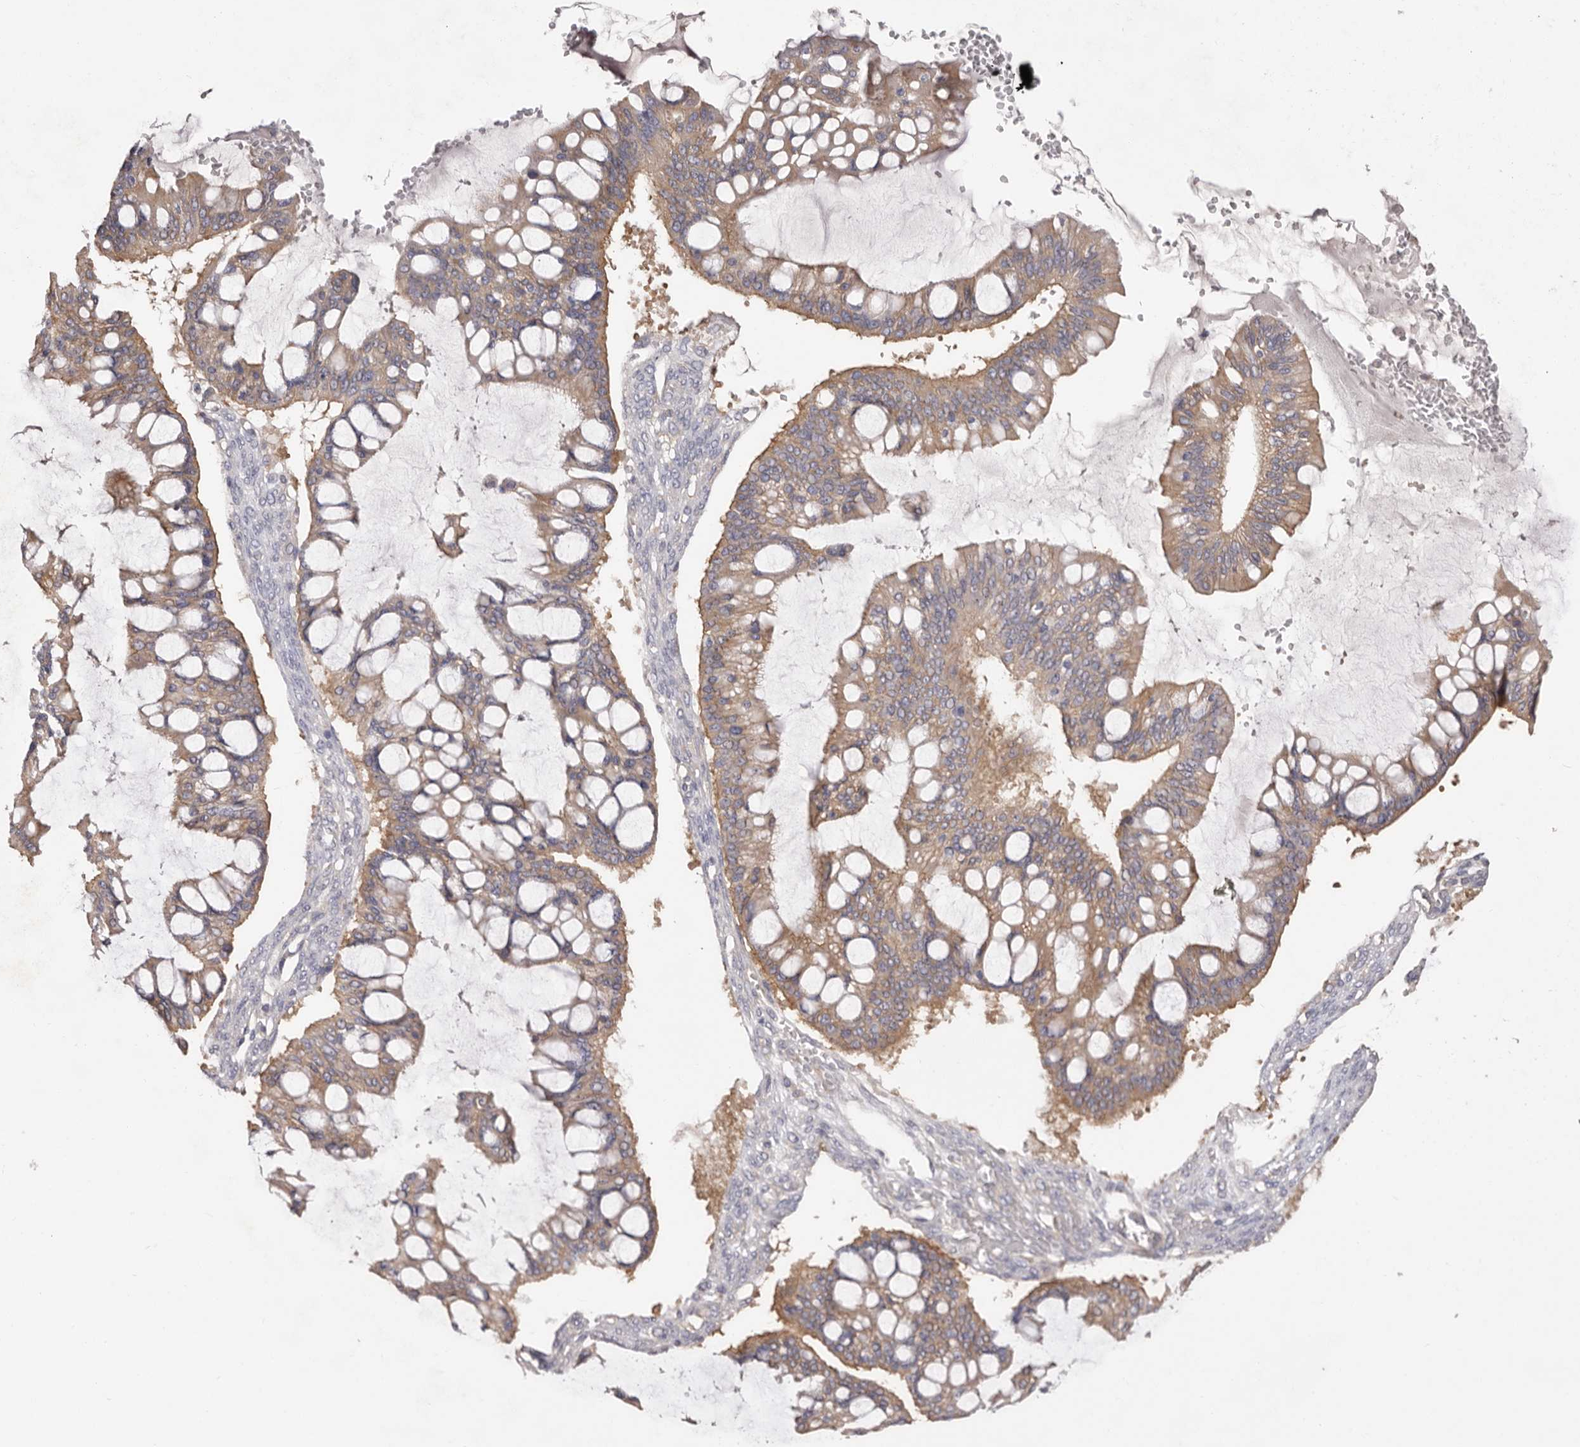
{"staining": {"intensity": "moderate", "quantity": "25%-75%", "location": "cytoplasmic/membranous"}, "tissue": "ovarian cancer", "cell_type": "Tumor cells", "image_type": "cancer", "snomed": [{"axis": "morphology", "description": "Cystadenocarcinoma, mucinous, NOS"}, {"axis": "topography", "description": "Ovary"}], "caption": "Ovarian cancer (mucinous cystadenocarcinoma) stained with a brown dye displays moderate cytoplasmic/membranous positive expression in about 25%-75% of tumor cells.", "gene": "FAM167B", "patient": {"sex": "female", "age": 73}}